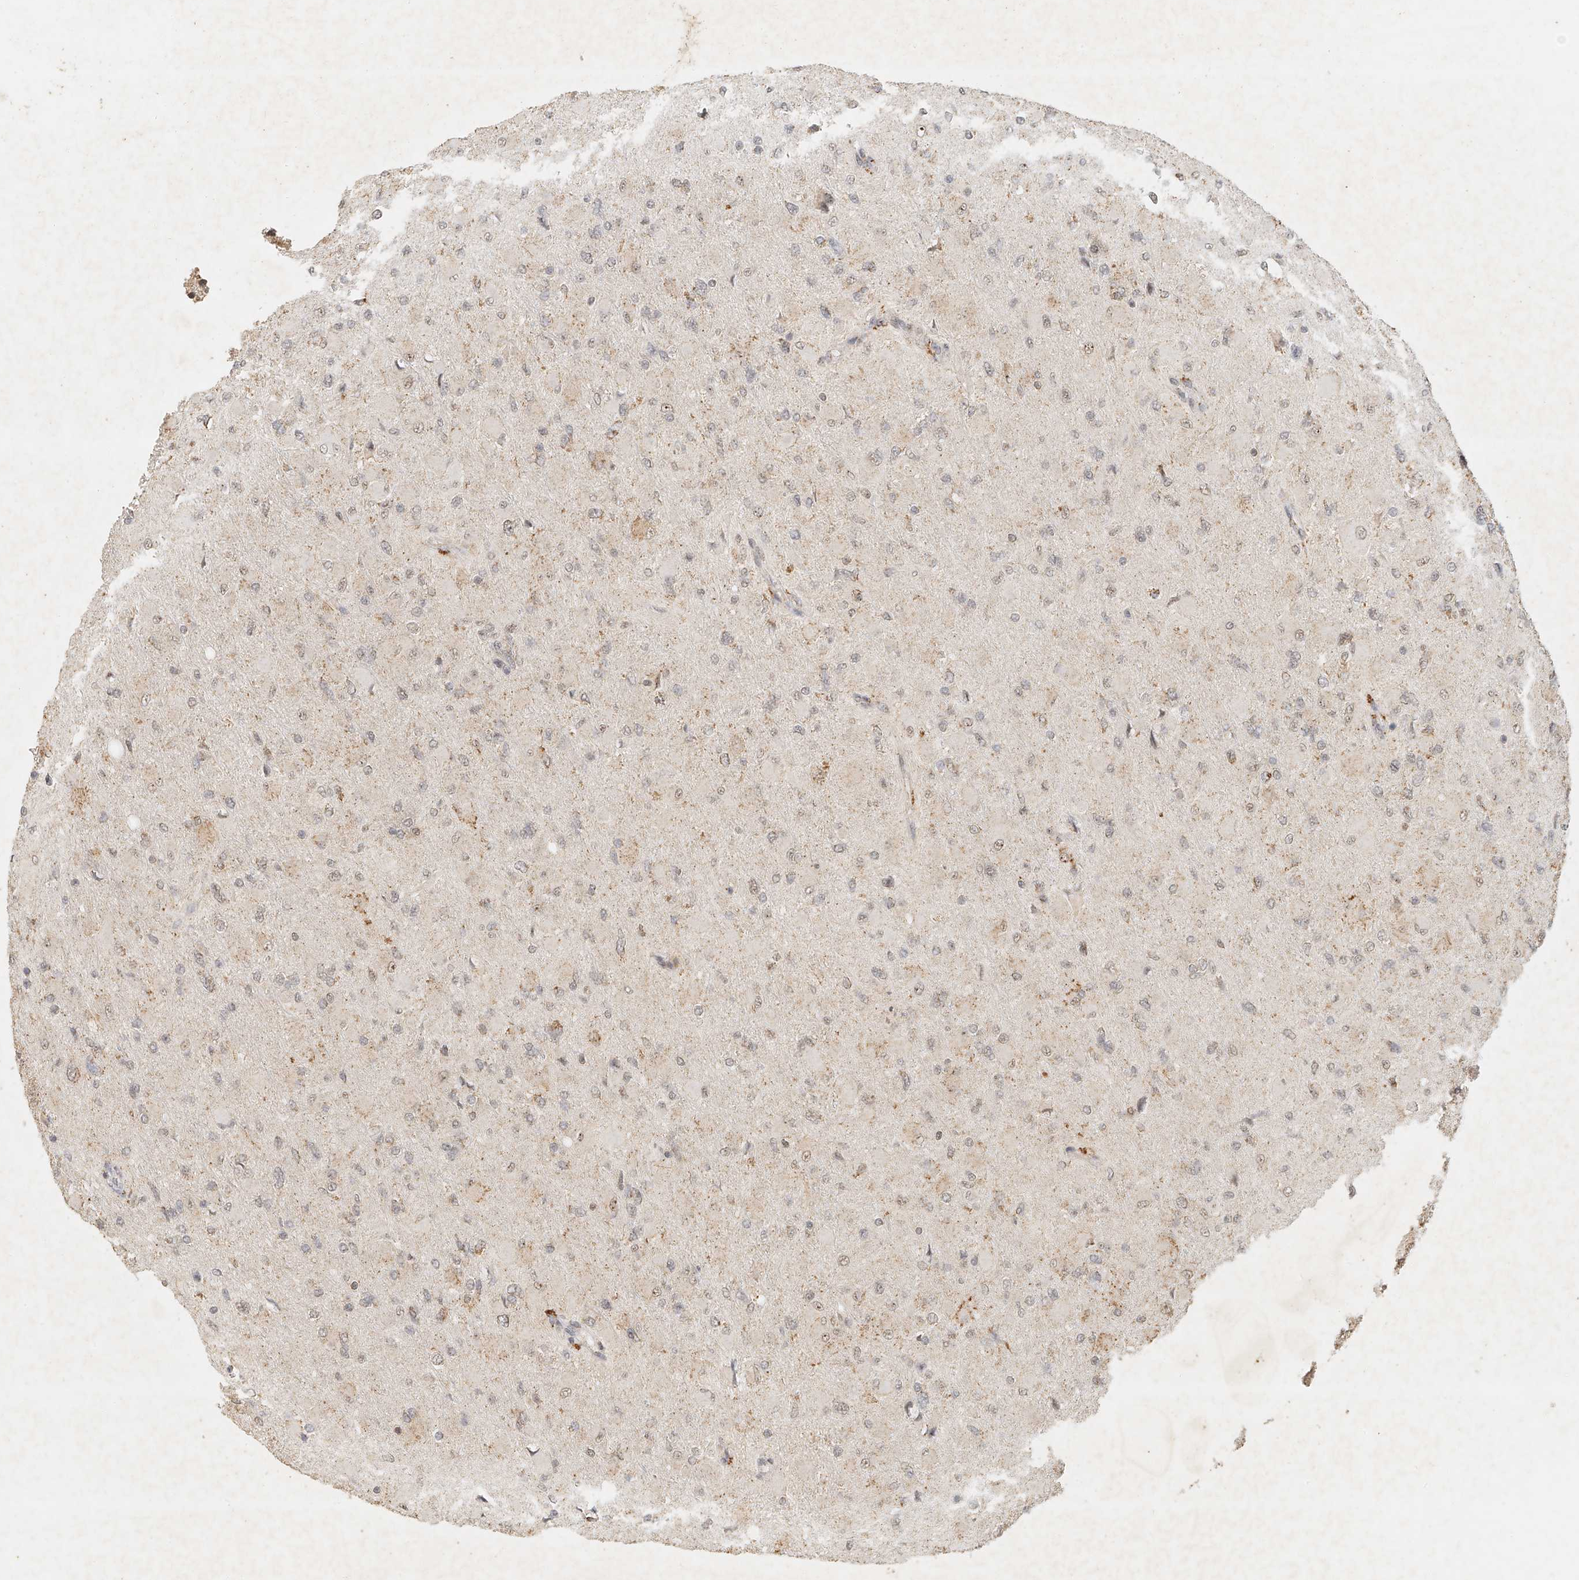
{"staining": {"intensity": "weak", "quantity": "<25%", "location": "cytoplasmic/membranous"}, "tissue": "glioma", "cell_type": "Tumor cells", "image_type": "cancer", "snomed": [{"axis": "morphology", "description": "Glioma, malignant, High grade"}, {"axis": "topography", "description": "Cerebral cortex"}], "caption": "Immunohistochemistry (IHC) micrograph of neoplastic tissue: glioma stained with DAB (3,3'-diaminobenzidine) displays no significant protein expression in tumor cells. Nuclei are stained in blue.", "gene": "CXorf58", "patient": {"sex": "female", "age": 36}}